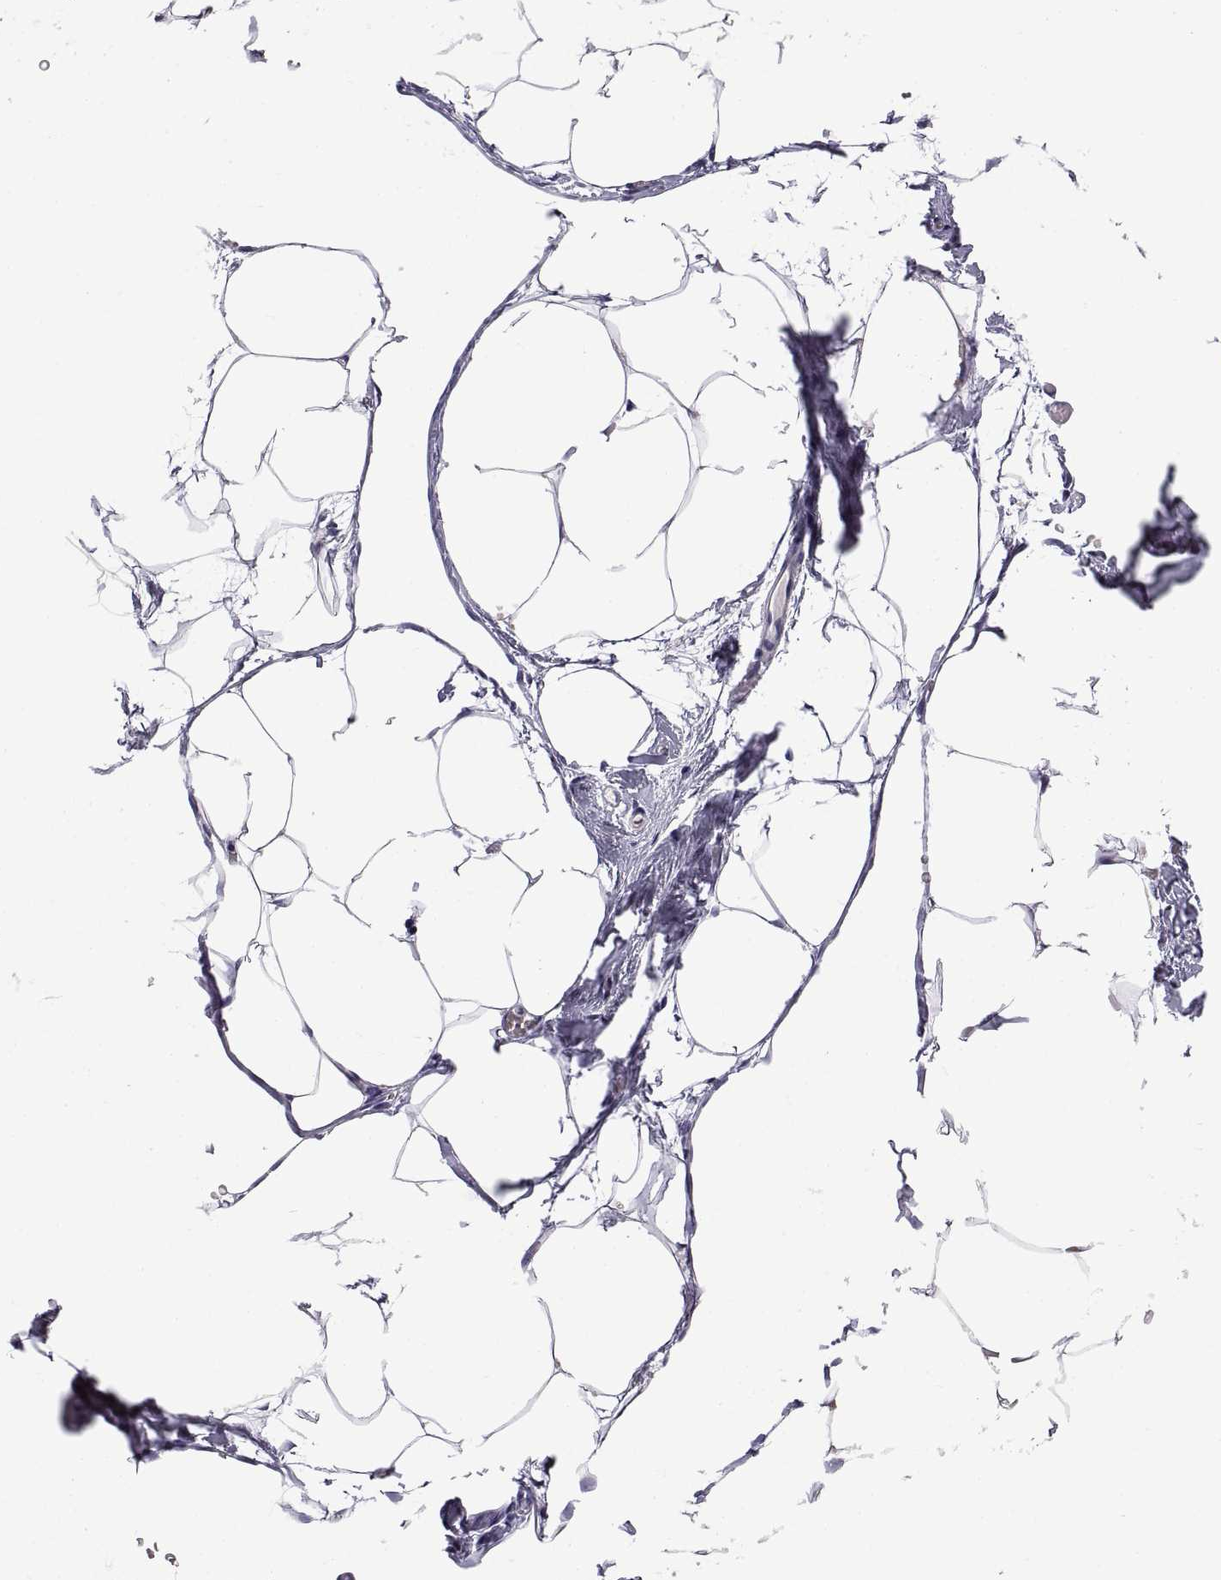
{"staining": {"intensity": "negative", "quantity": "none", "location": "none"}, "tissue": "adipose tissue", "cell_type": "Adipocytes", "image_type": "normal", "snomed": [{"axis": "morphology", "description": "Normal tissue, NOS"}, {"axis": "topography", "description": "Adipose tissue"}], "caption": "Adipocytes are negative for protein expression in benign human adipose tissue. Nuclei are stained in blue.", "gene": "CRISP1", "patient": {"sex": "male", "age": 57}}